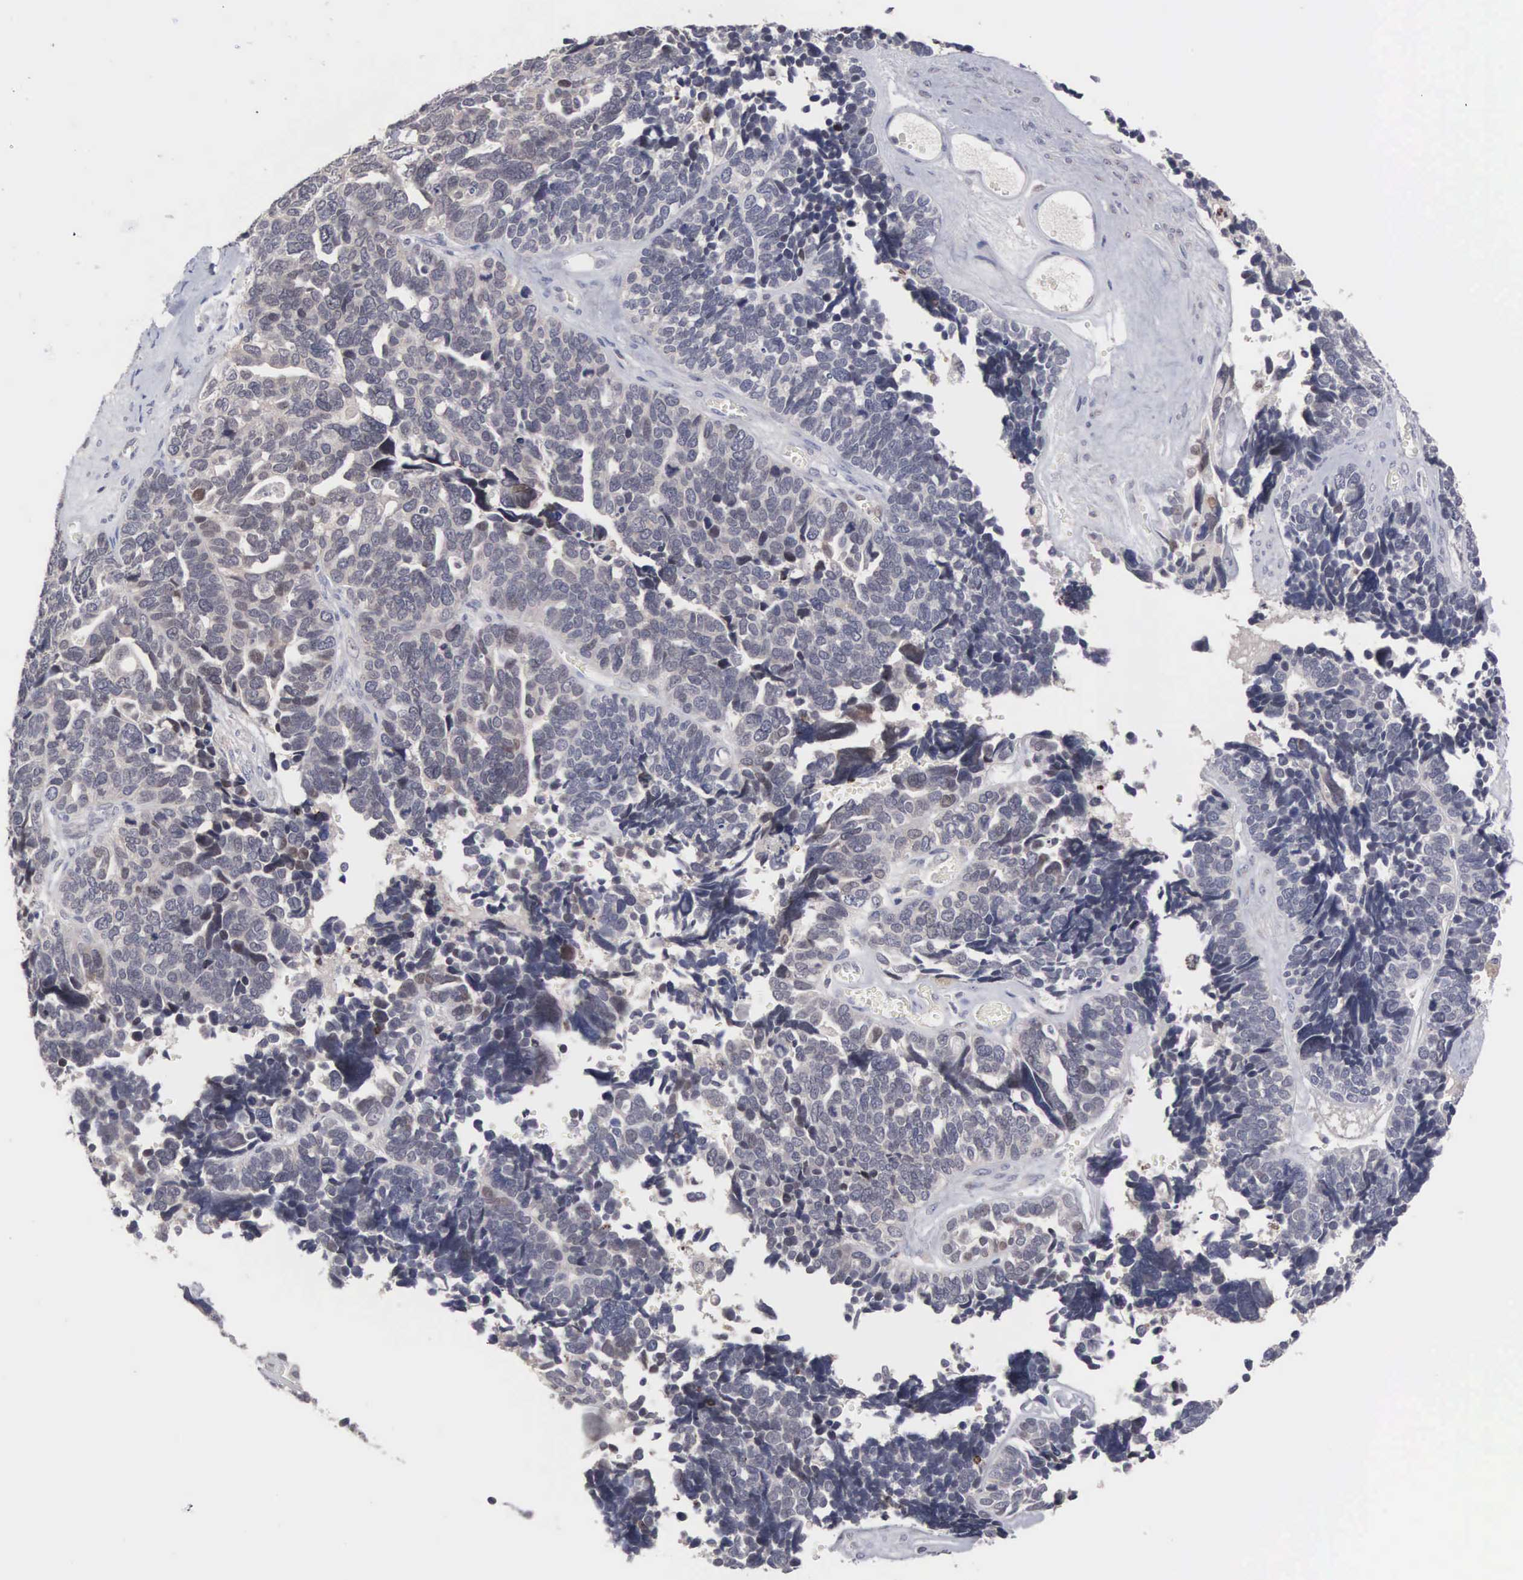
{"staining": {"intensity": "negative", "quantity": "none", "location": "none"}, "tissue": "ovarian cancer", "cell_type": "Tumor cells", "image_type": "cancer", "snomed": [{"axis": "morphology", "description": "Cystadenocarcinoma, serous, NOS"}, {"axis": "topography", "description": "Ovary"}], "caption": "This is an immunohistochemistry (IHC) histopathology image of serous cystadenocarcinoma (ovarian). There is no positivity in tumor cells.", "gene": "ACOT4", "patient": {"sex": "female", "age": 77}}